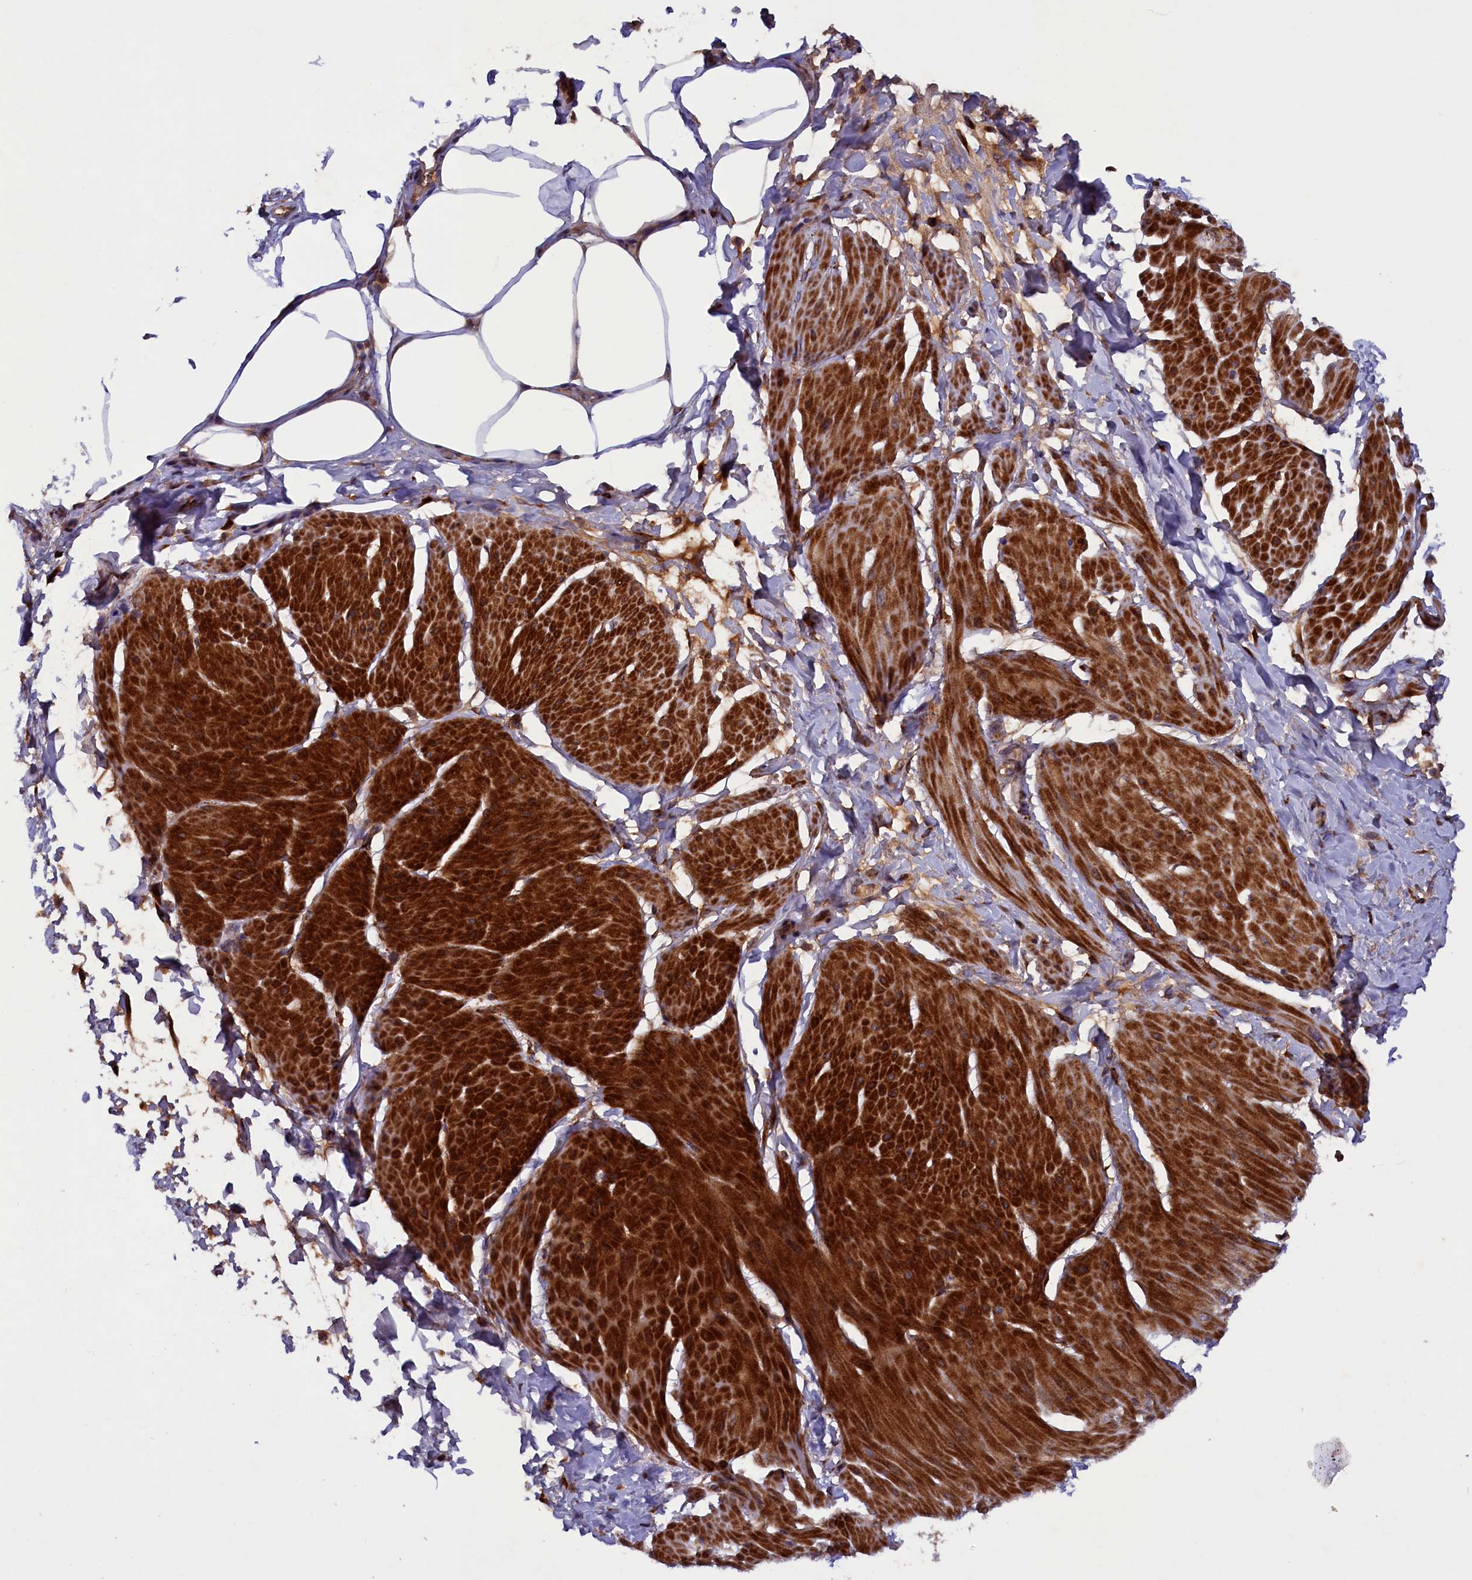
{"staining": {"intensity": "strong", "quantity": ">75%", "location": "cytoplasmic/membranous"}, "tissue": "smooth muscle", "cell_type": "Smooth muscle cells", "image_type": "normal", "snomed": [{"axis": "morphology", "description": "Urothelial carcinoma, High grade"}, {"axis": "topography", "description": "Urinary bladder"}], "caption": "Strong cytoplasmic/membranous expression is present in about >75% of smooth muscle cells in normal smooth muscle.", "gene": "ARRDC4", "patient": {"sex": "male", "age": 46}}